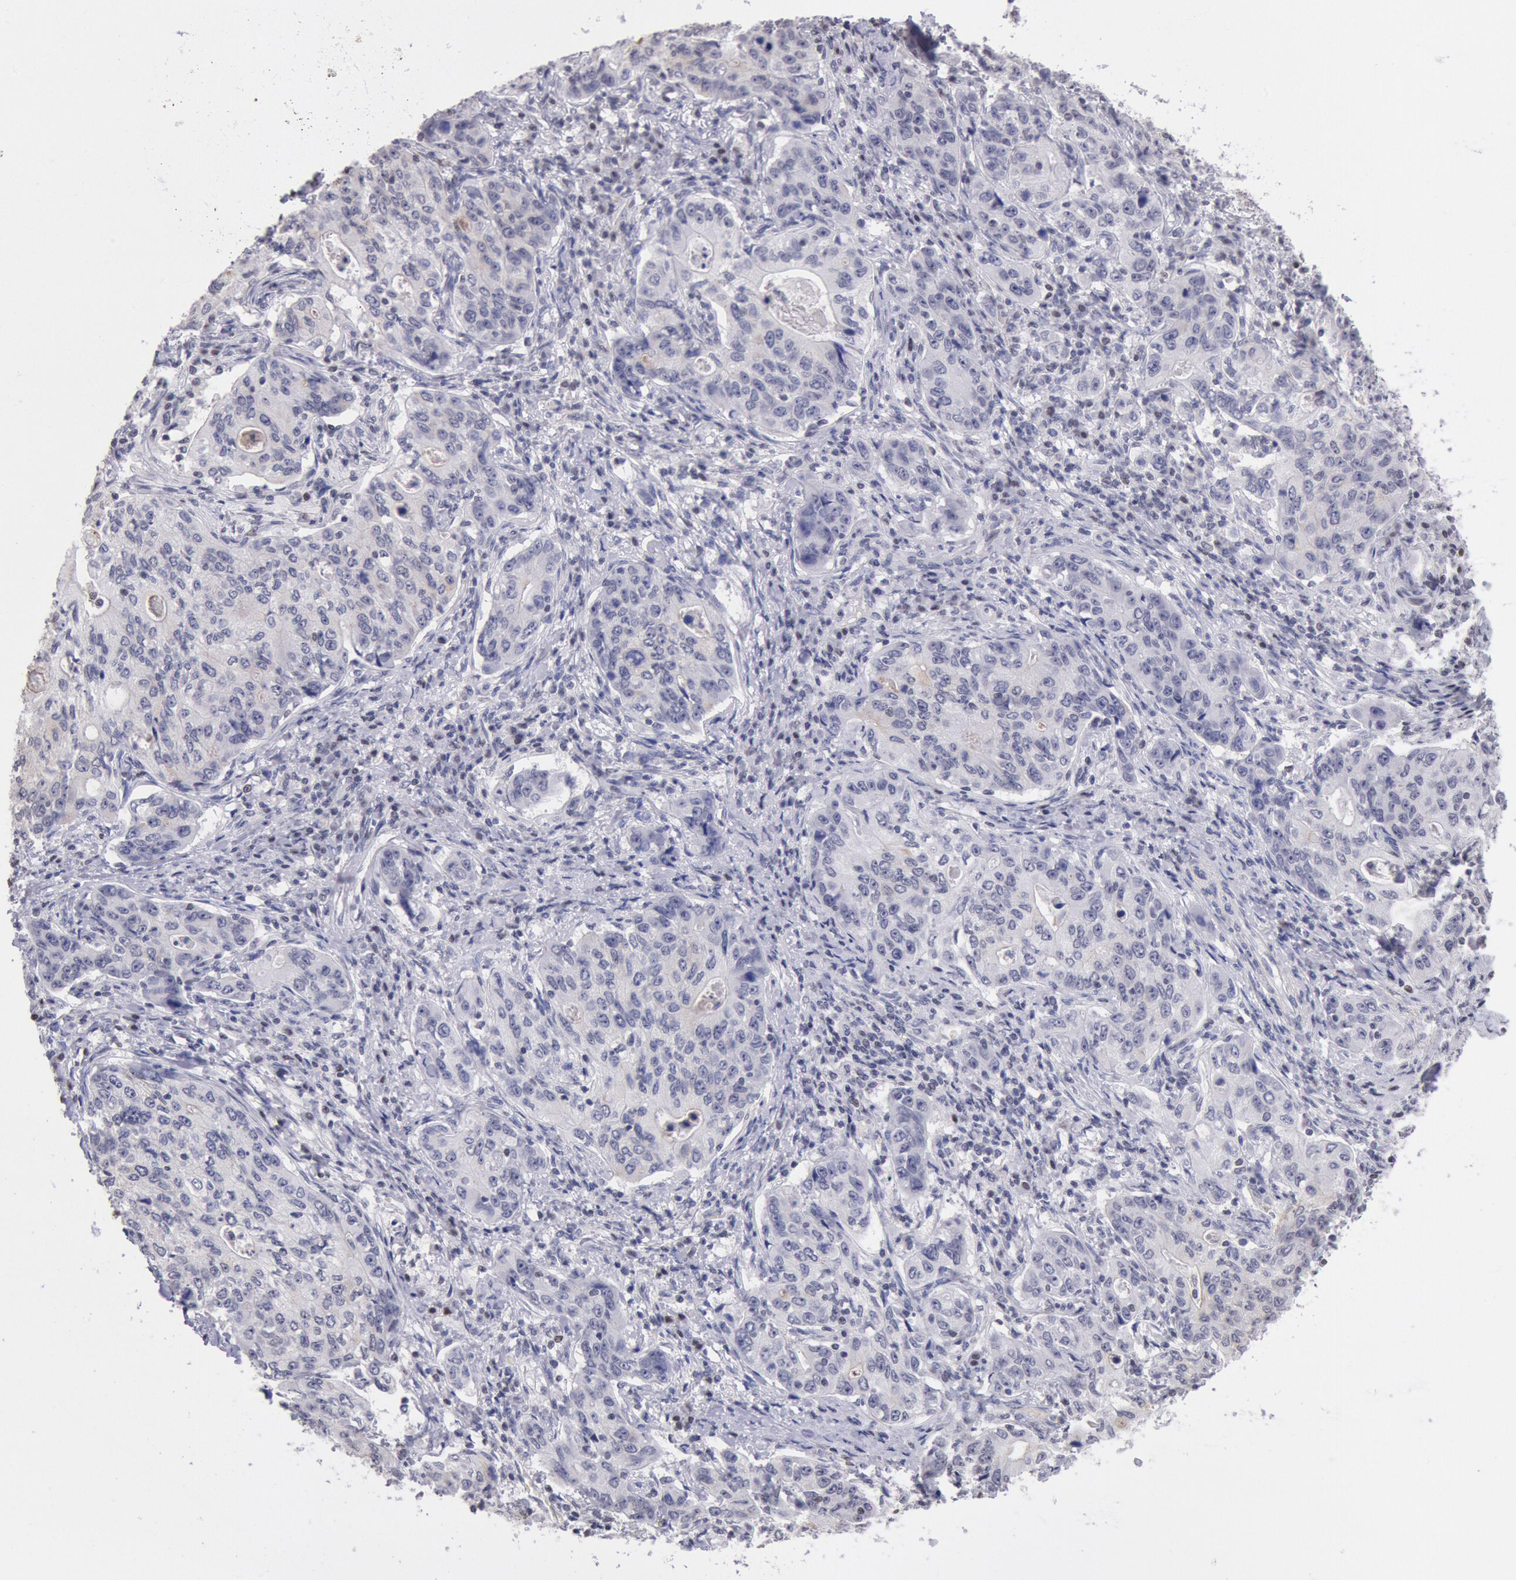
{"staining": {"intensity": "negative", "quantity": "none", "location": "none"}, "tissue": "stomach cancer", "cell_type": "Tumor cells", "image_type": "cancer", "snomed": [{"axis": "morphology", "description": "Adenocarcinoma, NOS"}, {"axis": "topography", "description": "Esophagus"}, {"axis": "topography", "description": "Stomach"}], "caption": "High power microscopy photomicrograph of an IHC image of adenocarcinoma (stomach), revealing no significant positivity in tumor cells.", "gene": "MYH7", "patient": {"sex": "male", "age": 74}}